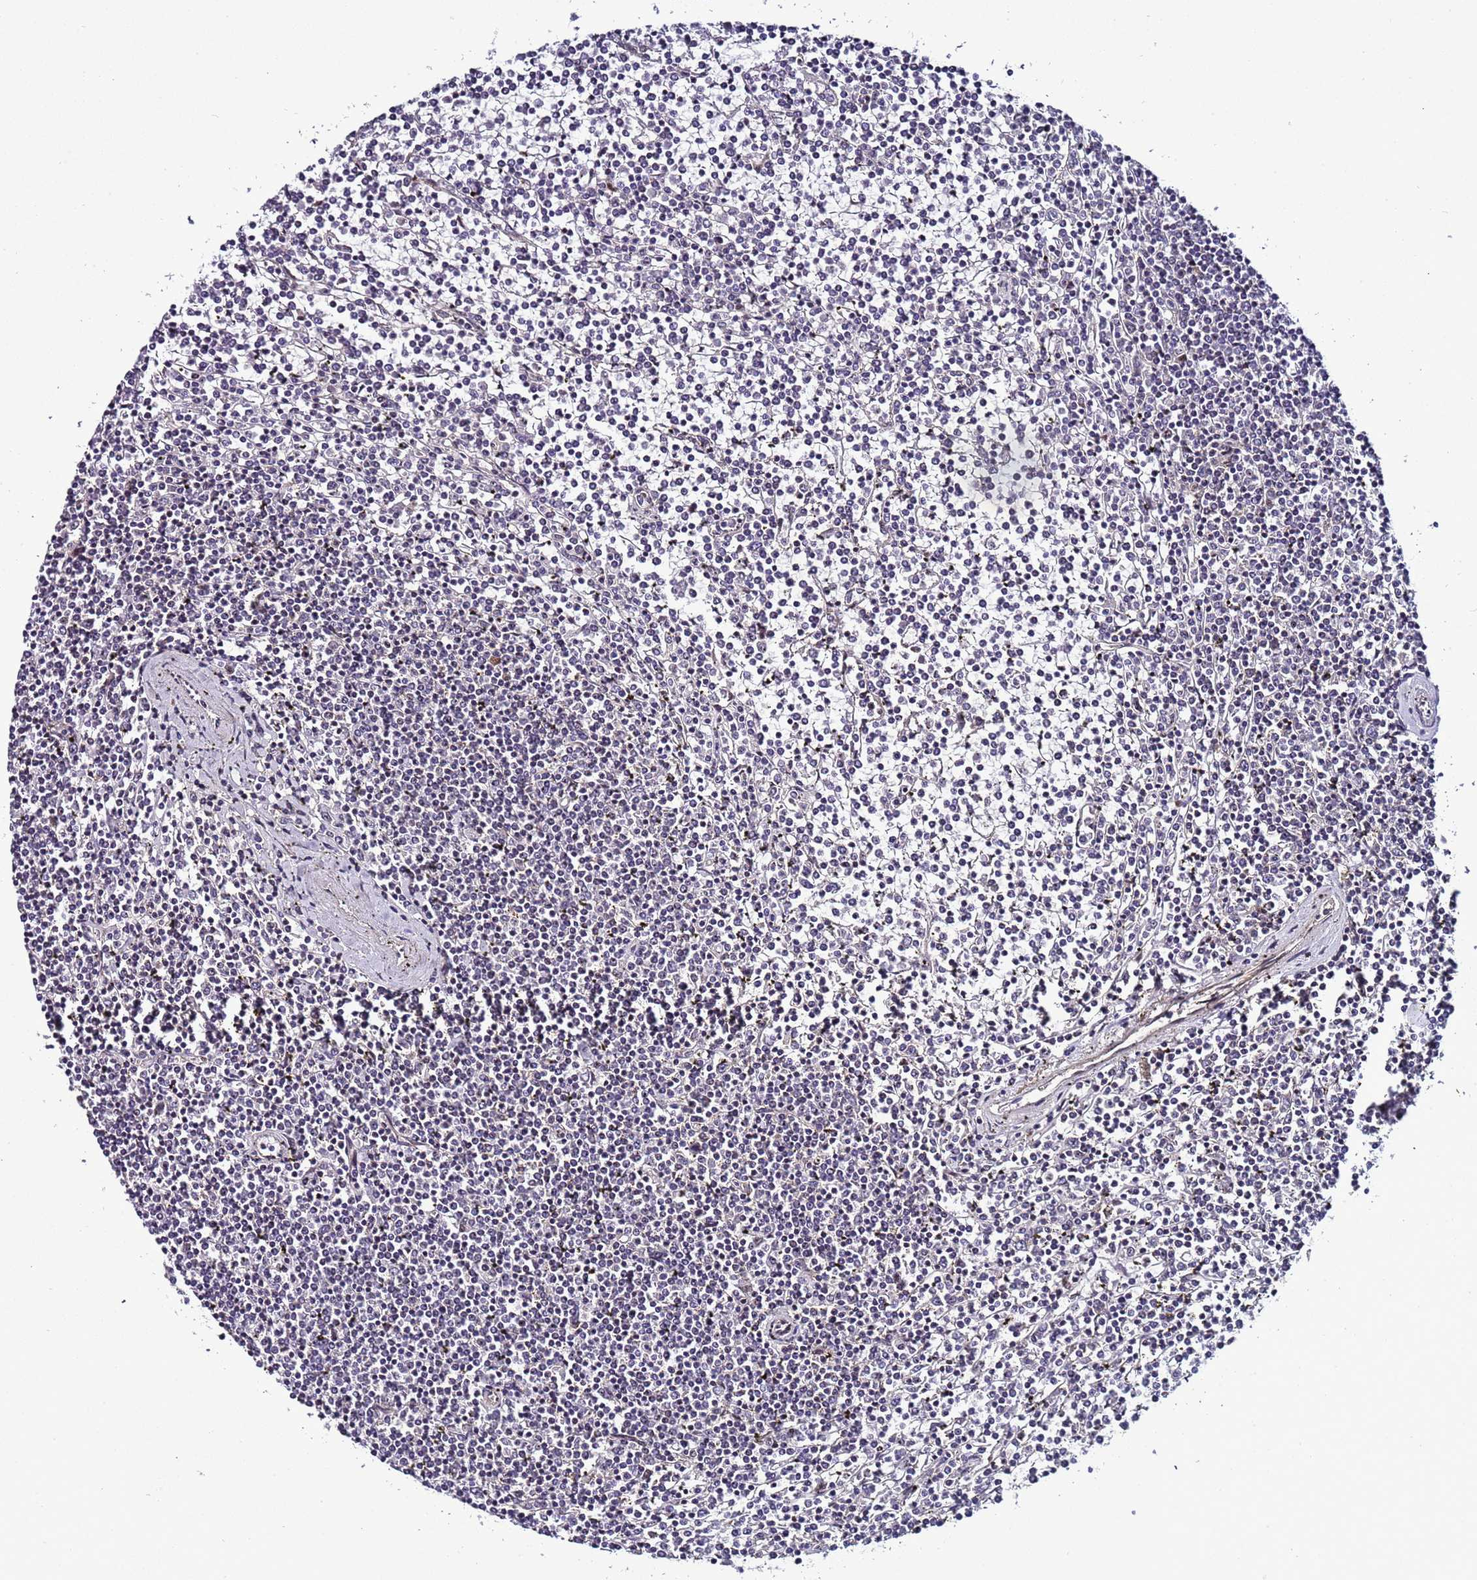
{"staining": {"intensity": "negative", "quantity": "none", "location": "none"}, "tissue": "lymphoma", "cell_type": "Tumor cells", "image_type": "cancer", "snomed": [{"axis": "morphology", "description": "Malignant lymphoma, non-Hodgkin's type, Low grade"}, {"axis": "topography", "description": "Spleen"}], "caption": "Protein analysis of lymphoma exhibits no significant positivity in tumor cells.", "gene": "PSMA7", "patient": {"sex": "female", "age": 19}}